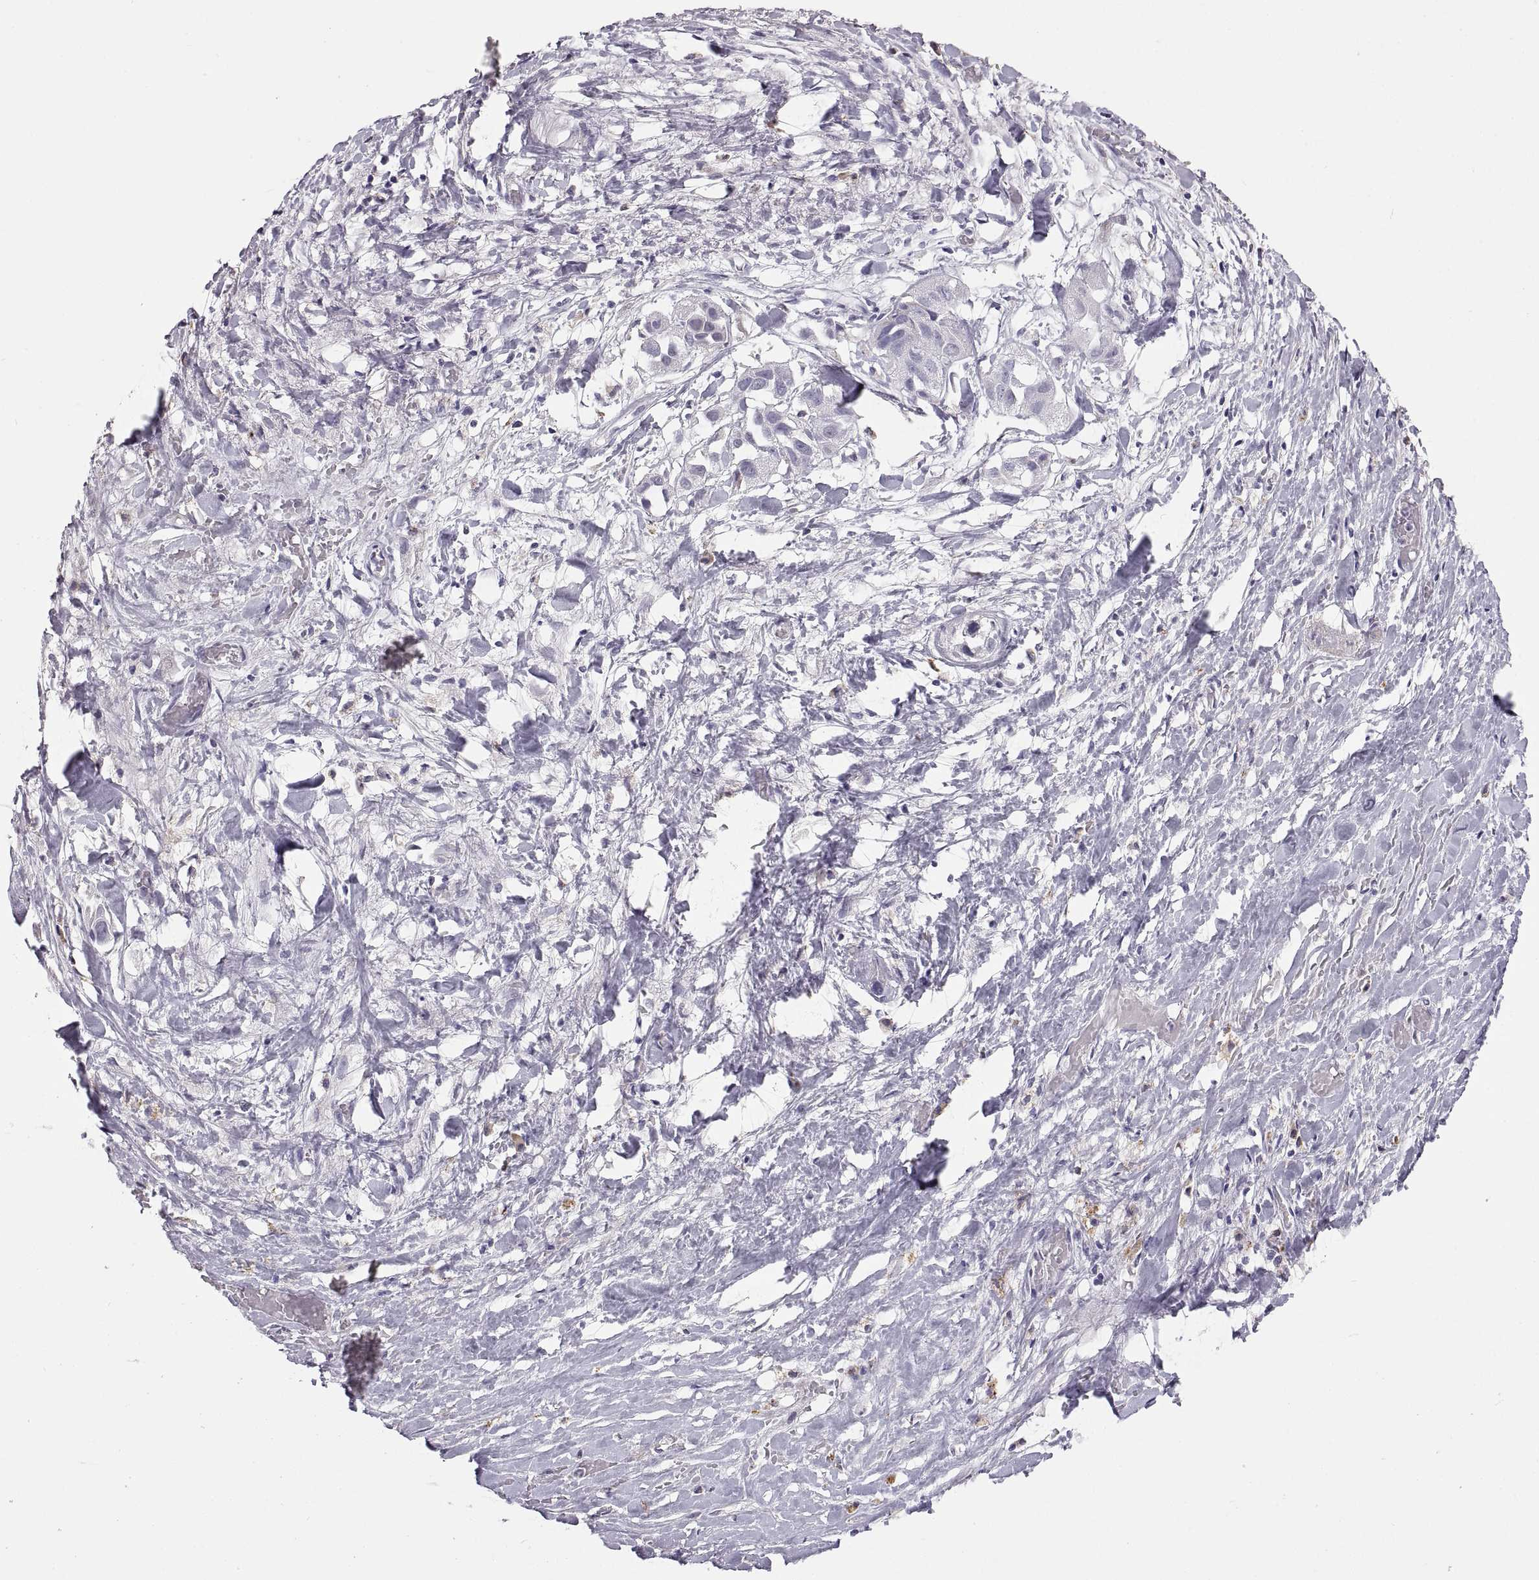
{"staining": {"intensity": "negative", "quantity": "none", "location": "none"}, "tissue": "liver cancer", "cell_type": "Tumor cells", "image_type": "cancer", "snomed": [{"axis": "morphology", "description": "Cholangiocarcinoma"}, {"axis": "topography", "description": "Liver"}], "caption": "Immunohistochemistry (IHC) histopathology image of cholangiocarcinoma (liver) stained for a protein (brown), which reveals no positivity in tumor cells.", "gene": "MAGEB18", "patient": {"sex": "female", "age": 52}}